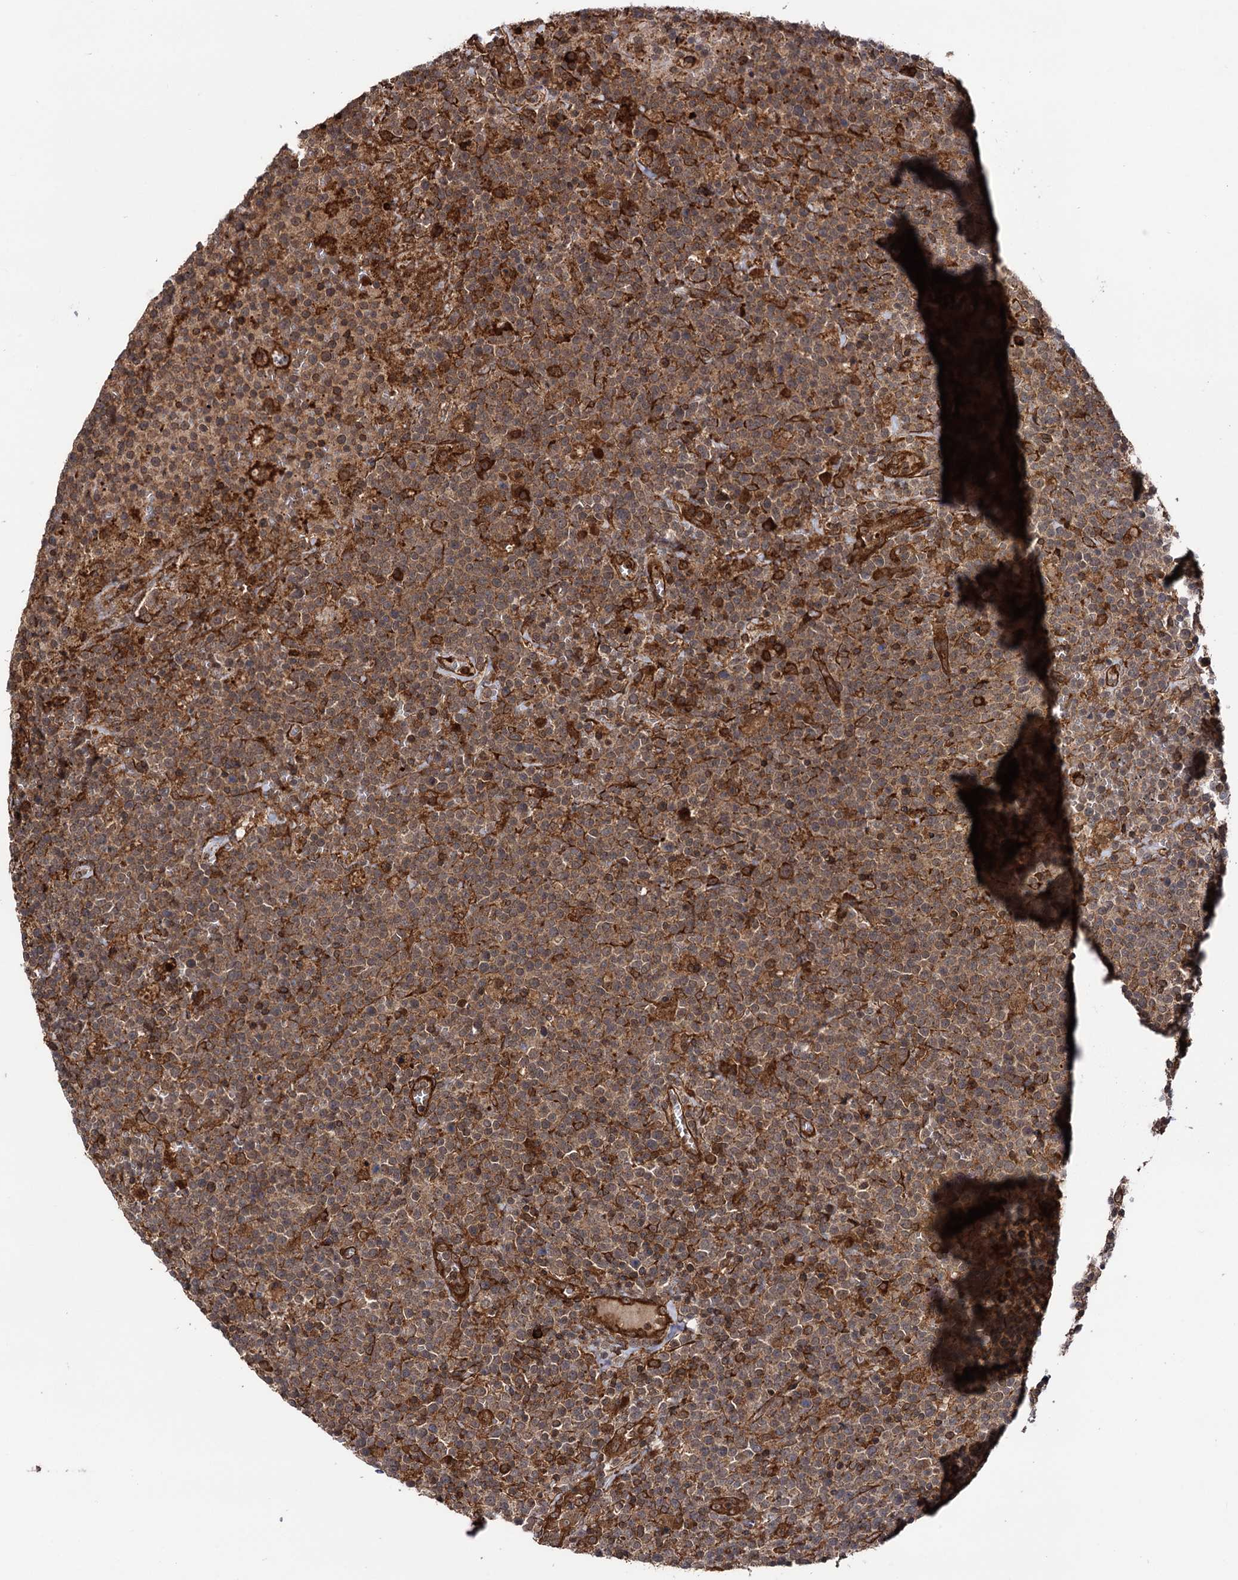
{"staining": {"intensity": "moderate", "quantity": ">75%", "location": "cytoplasmic/membranous"}, "tissue": "lymphoma", "cell_type": "Tumor cells", "image_type": "cancer", "snomed": [{"axis": "morphology", "description": "Malignant lymphoma, non-Hodgkin's type, High grade"}, {"axis": "topography", "description": "Lymph node"}], "caption": "Human malignant lymphoma, non-Hodgkin's type (high-grade) stained with a protein marker displays moderate staining in tumor cells.", "gene": "ATP8B4", "patient": {"sex": "male", "age": 61}}